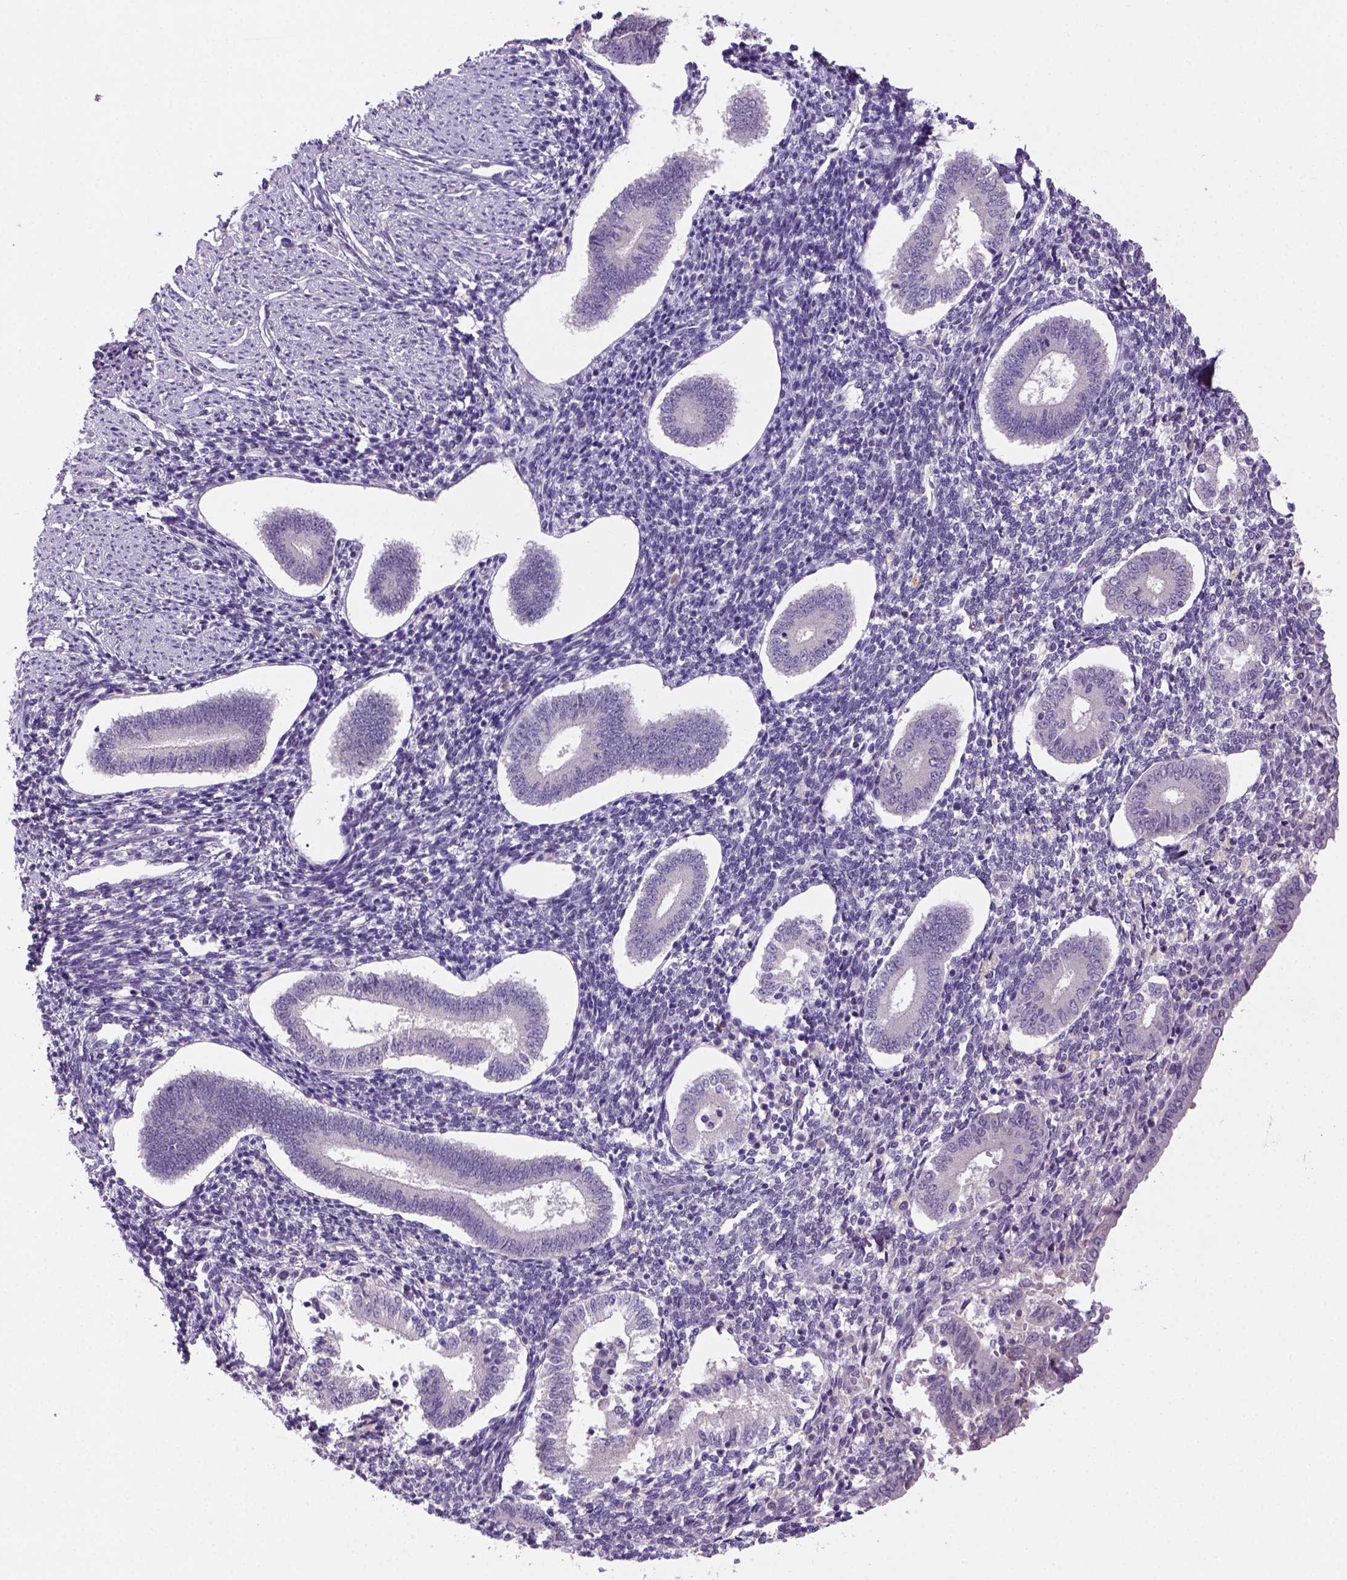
{"staining": {"intensity": "negative", "quantity": "none", "location": "none"}, "tissue": "endometrium", "cell_type": "Cells in endometrial stroma", "image_type": "normal", "snomed": [{"axis": "morphology", "description": "Normal tissue, NOS"}, {"axis": "topography", "description": "Endometrium"}], "caption": "Immunohistochemistry of unremarkable endometrium exhibits no positivity in cells in endometrial stroma.", "gene": "NLGN2", "patient": {"sex": "female", "age": 40}}